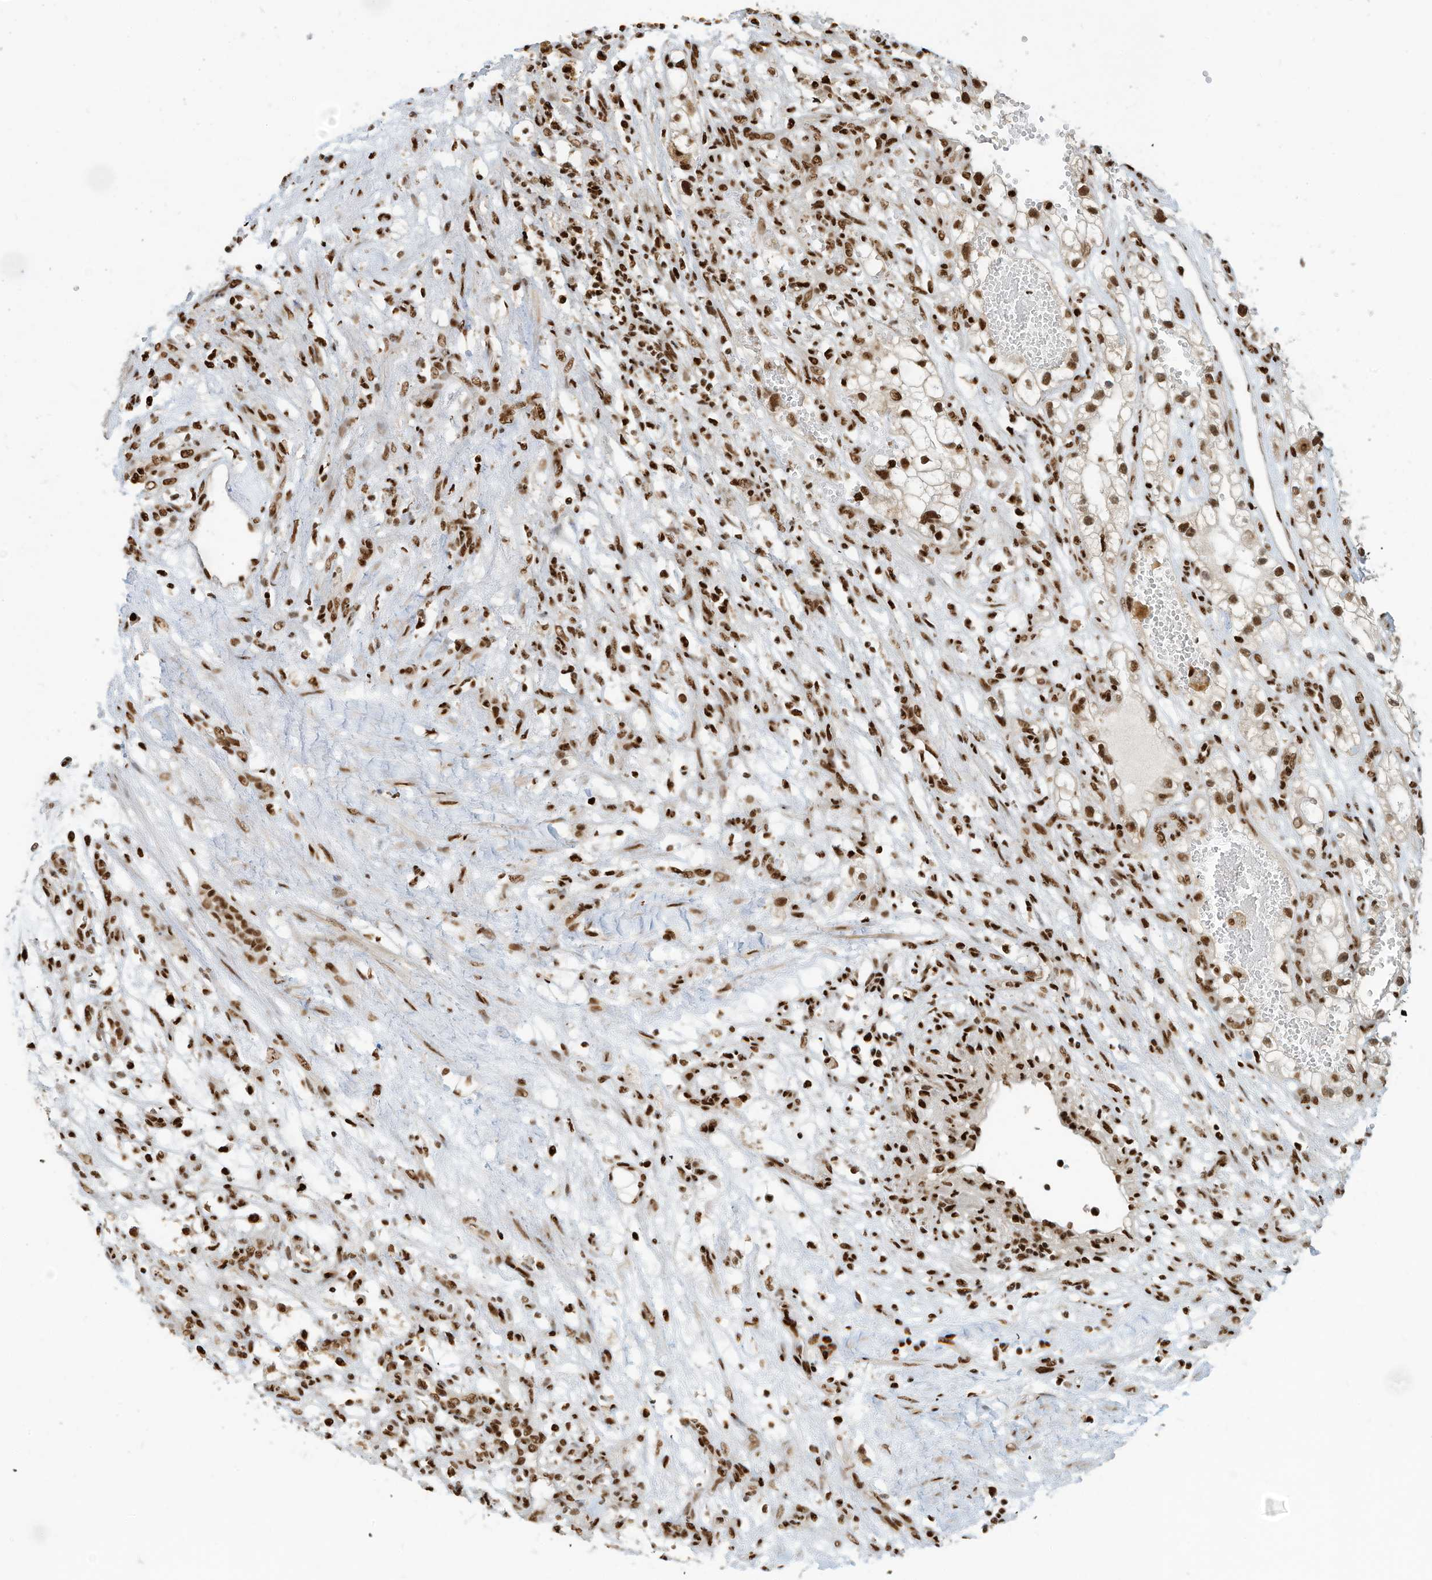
{"staining": {"intensity": "moderate", "quantity": ">75%", "location": "nuclear"}, "tissue": "renal cancer", "cell_type": "Tumor cells", "image_type": "cancer", "snomed": [{"axis": "morphology", "description": "Adenocarcinoma, NOS"}, {"axis": "topography", "description": "Kidney"}], "caption": "The image shows a brown stain indicating the presence of a protein in the nuclear of tumor cells in renal adenocarcinoma.", "gene": "SAMD15", "patient": {"sex": "female", "age": 57}}